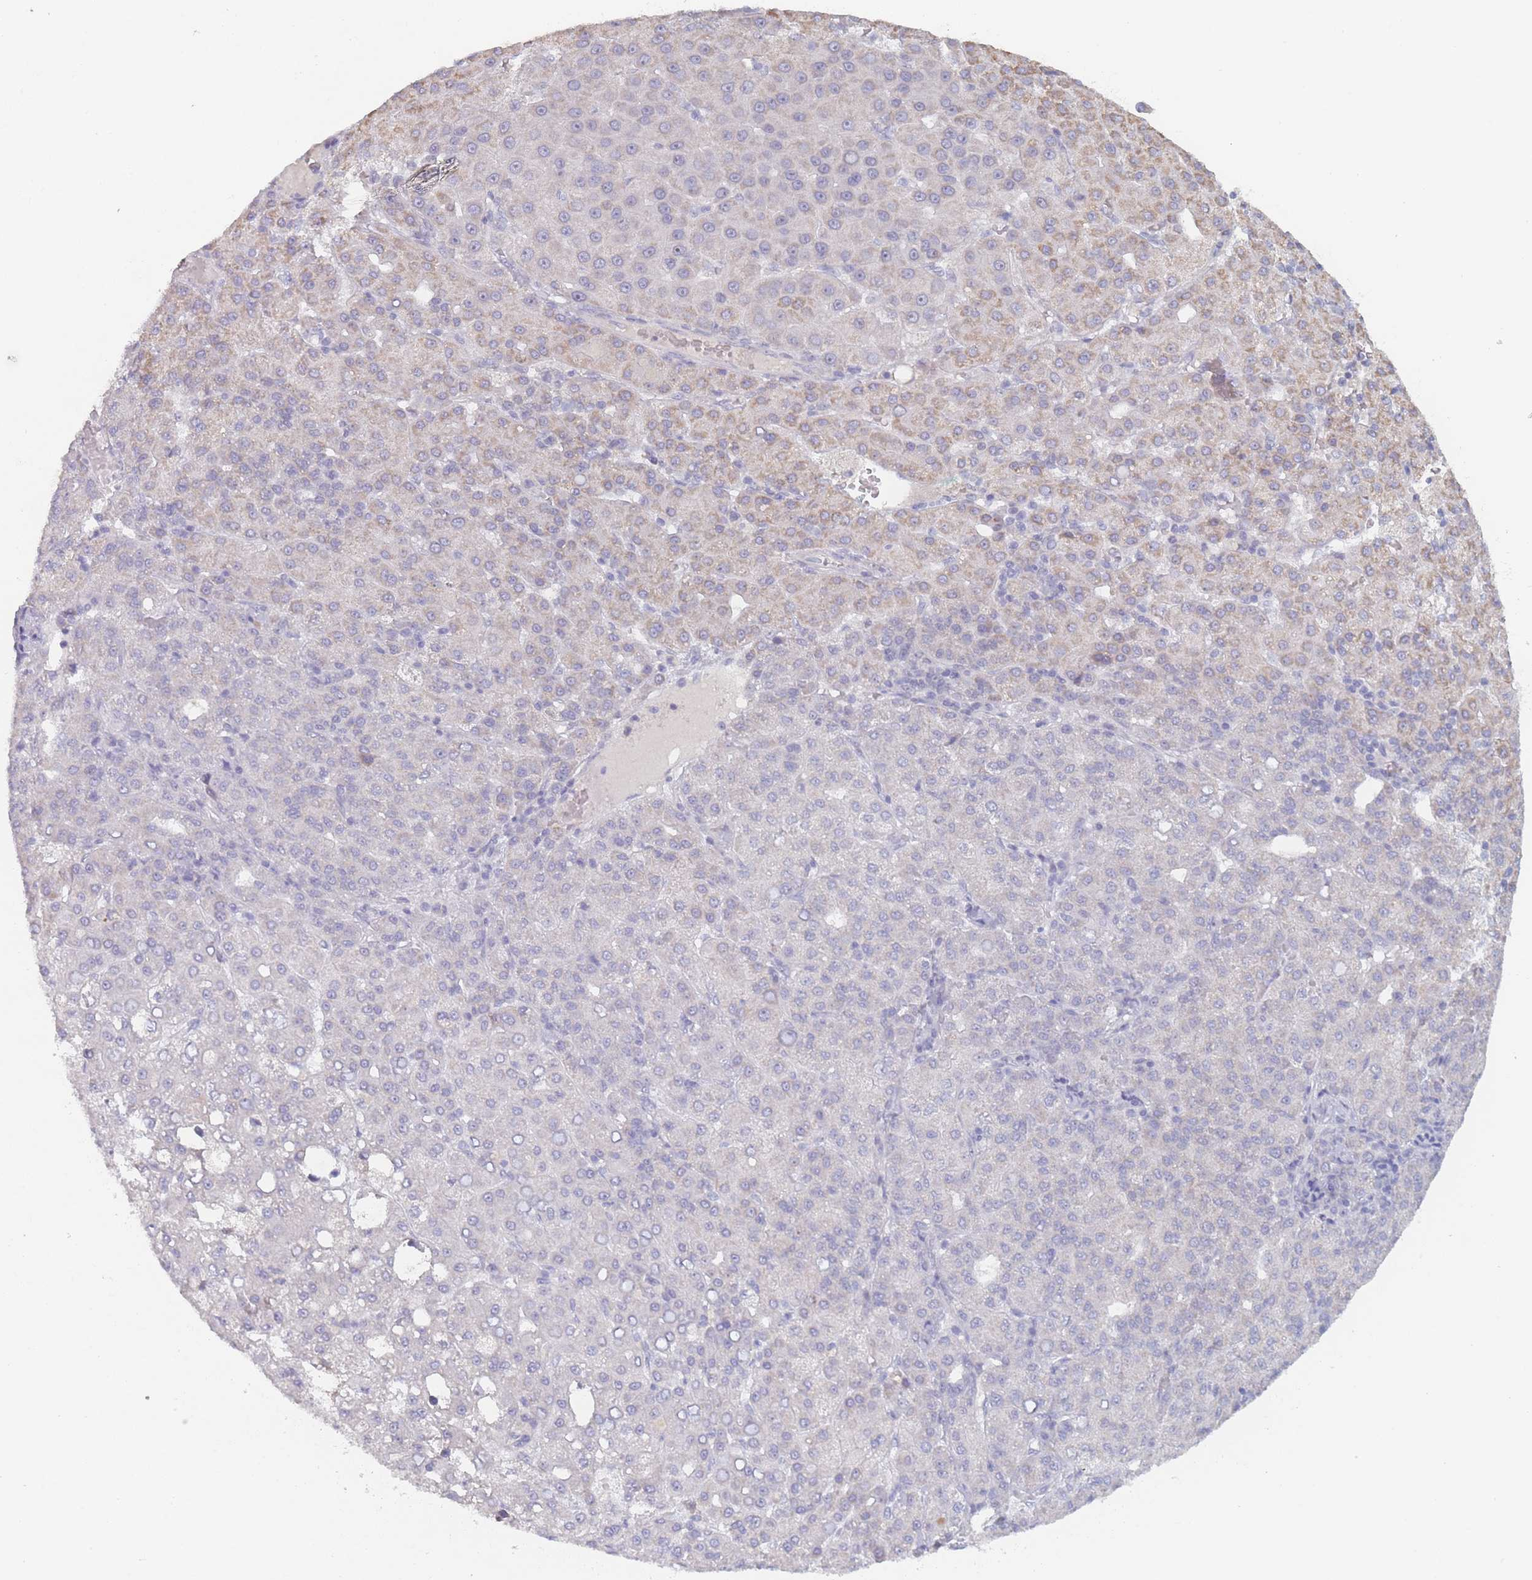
{"staining": {"intensity": "moderate", "quantity": "<25%", "location": "cytoplasmic/membranous"}, "tissue": "liver cancer", "cell_type": "Tumor cells", "image_type": "cancer", "snomed": [{"axis": "morphology", "description": "Carcinoma, Hepatocellular, NOS"}, {"axis": "topography", "description": "Liver"}], "caption": "This is an image of immunohistochemistry (IHC) staining of liver cancer (hepatocellular carcinoma), which shows moderate positivity in the cytoplasmic/membranous of tumor cells.", "gene": "RNF8", "patient": {"sex": "male", "age": 65}}